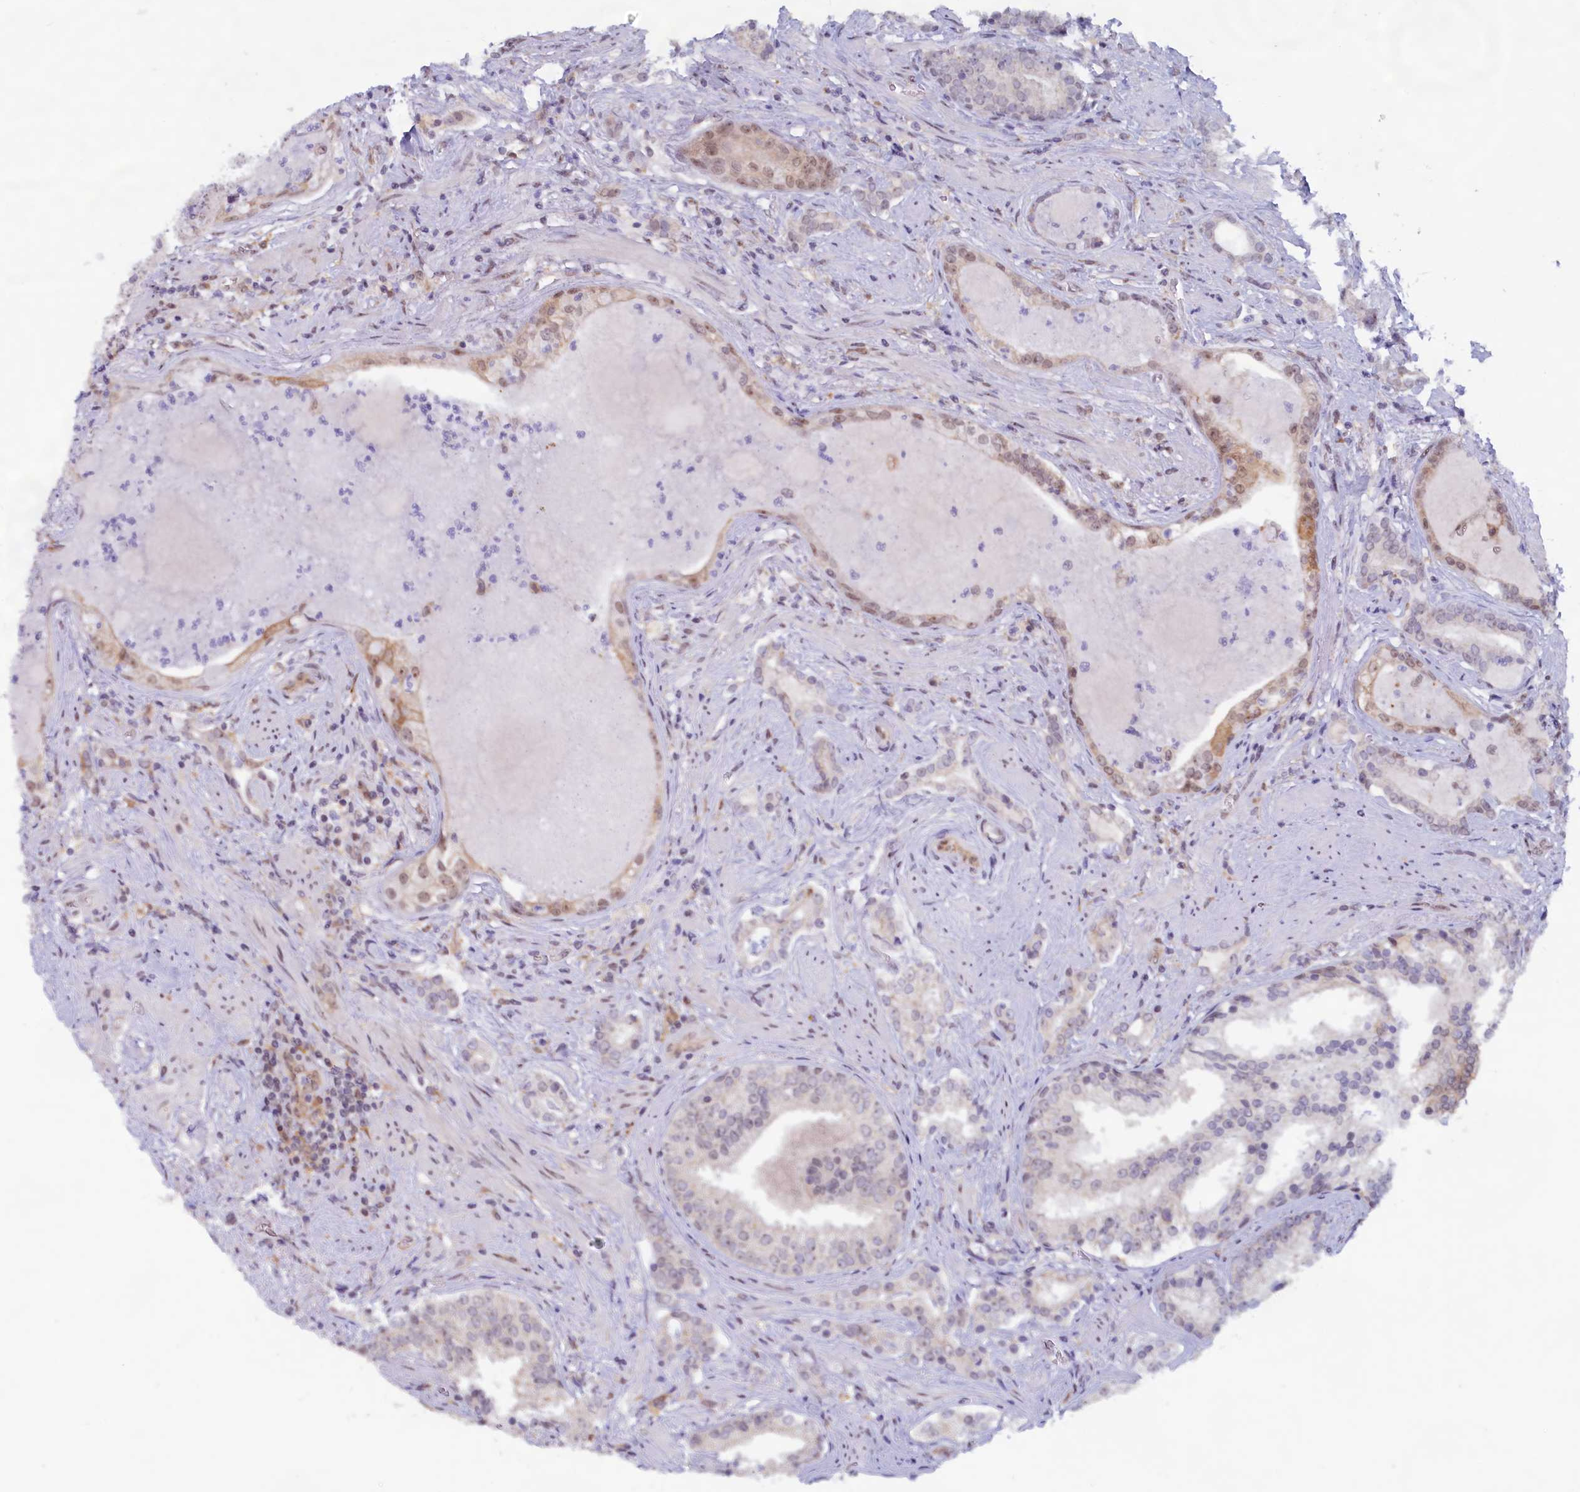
{"staining": {"intensity": "moderate", "quantity": "<25%", "location": "nuclear"}, "tissue": "prostate cancer", "cell_type": "Tumor cells", "image_type": "cancer", "snomed": [{"axis": "morphology", "description": "Adenocarcinoma, High grade"}, {"axis": "topography", "description": "Prostate"}], "caption": "High-grade adenocarcinoma (prostate) stained for a protein (brown) exhibits moderate nuclear positive staining in approximately <25% of tumor cells.", "gene": "C1D", "patient": {"sex": "male", "age": 58}}